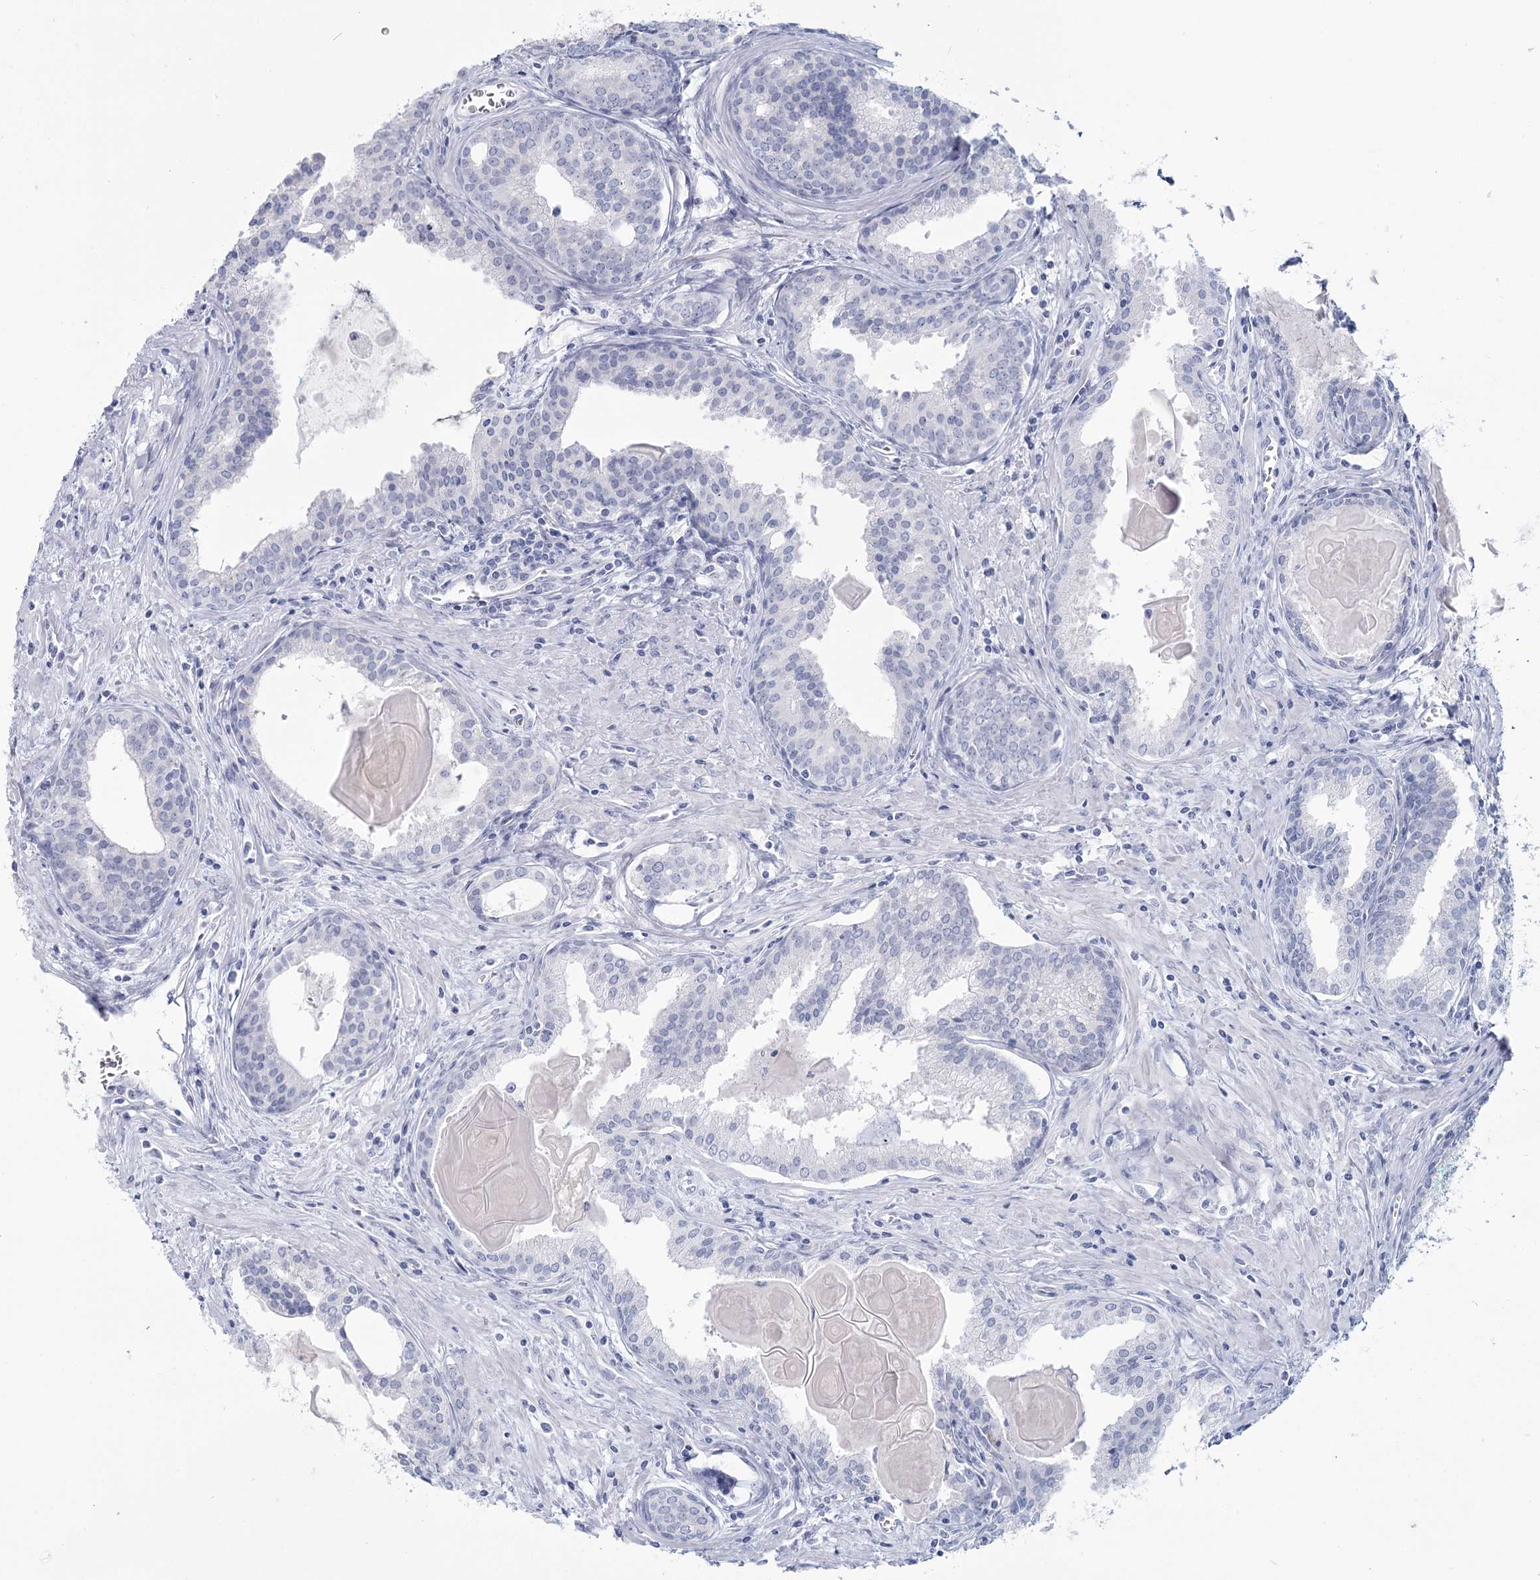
{"staining": {"intensity": "negative", "quantity": "none", "location": "none"}, "tissue": "prostate cancer", "cell_type": "Tumor cells", "image_type": "cancer", "snomed": [{"axis": "morphology", "description": "Adenocarcinoma, High grade"}, {"axis": "topography", "description": "Prostate"}], "caption": "Tumor cells show no significant protein expression in high-grade adenocarcinoma (prostate).", "gene": "SLC6A19", "patient": {"sex": "male", "age": 68}}